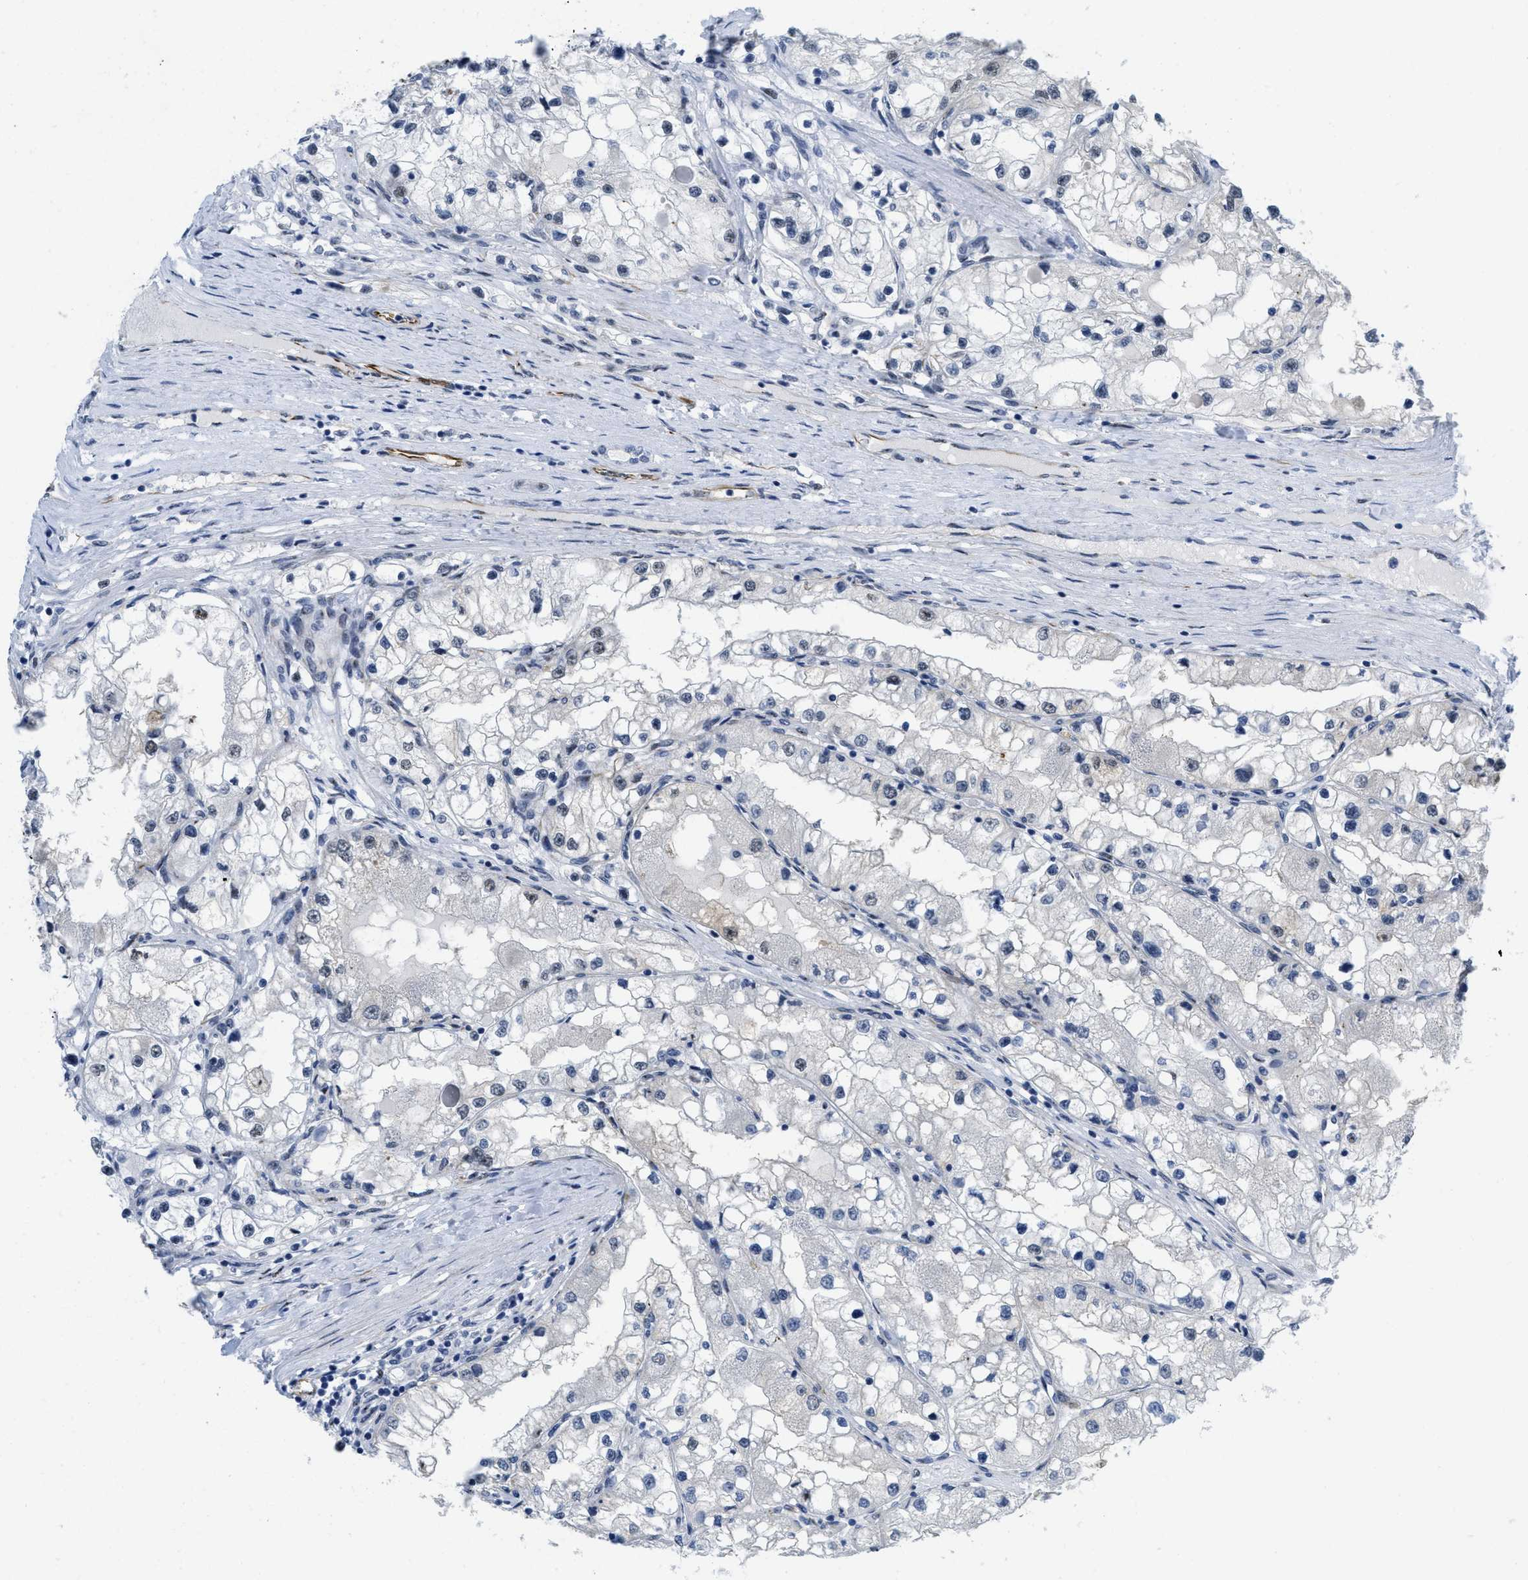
{"staining": {"intensity": "weak", "quantity": "<25%", "location": "nuclear"}, "tissue": "renal cancer", "cell_type": "Tumor cells", "image_type": "cancer", "snomed": [{"axis": "morphology", "description": "Adenocarcinoma, NOS"}, {"axis": "topography", "description": "Kidney"}], "caption": "An immunohistochemistry (IHC) image of adenocarcinoma (renal) is shown. There is no staining in tumor cells of adenocarcinoma (renal).", "gene": "LRRC8B", "patient": {"sex": "male", "age": 68}}